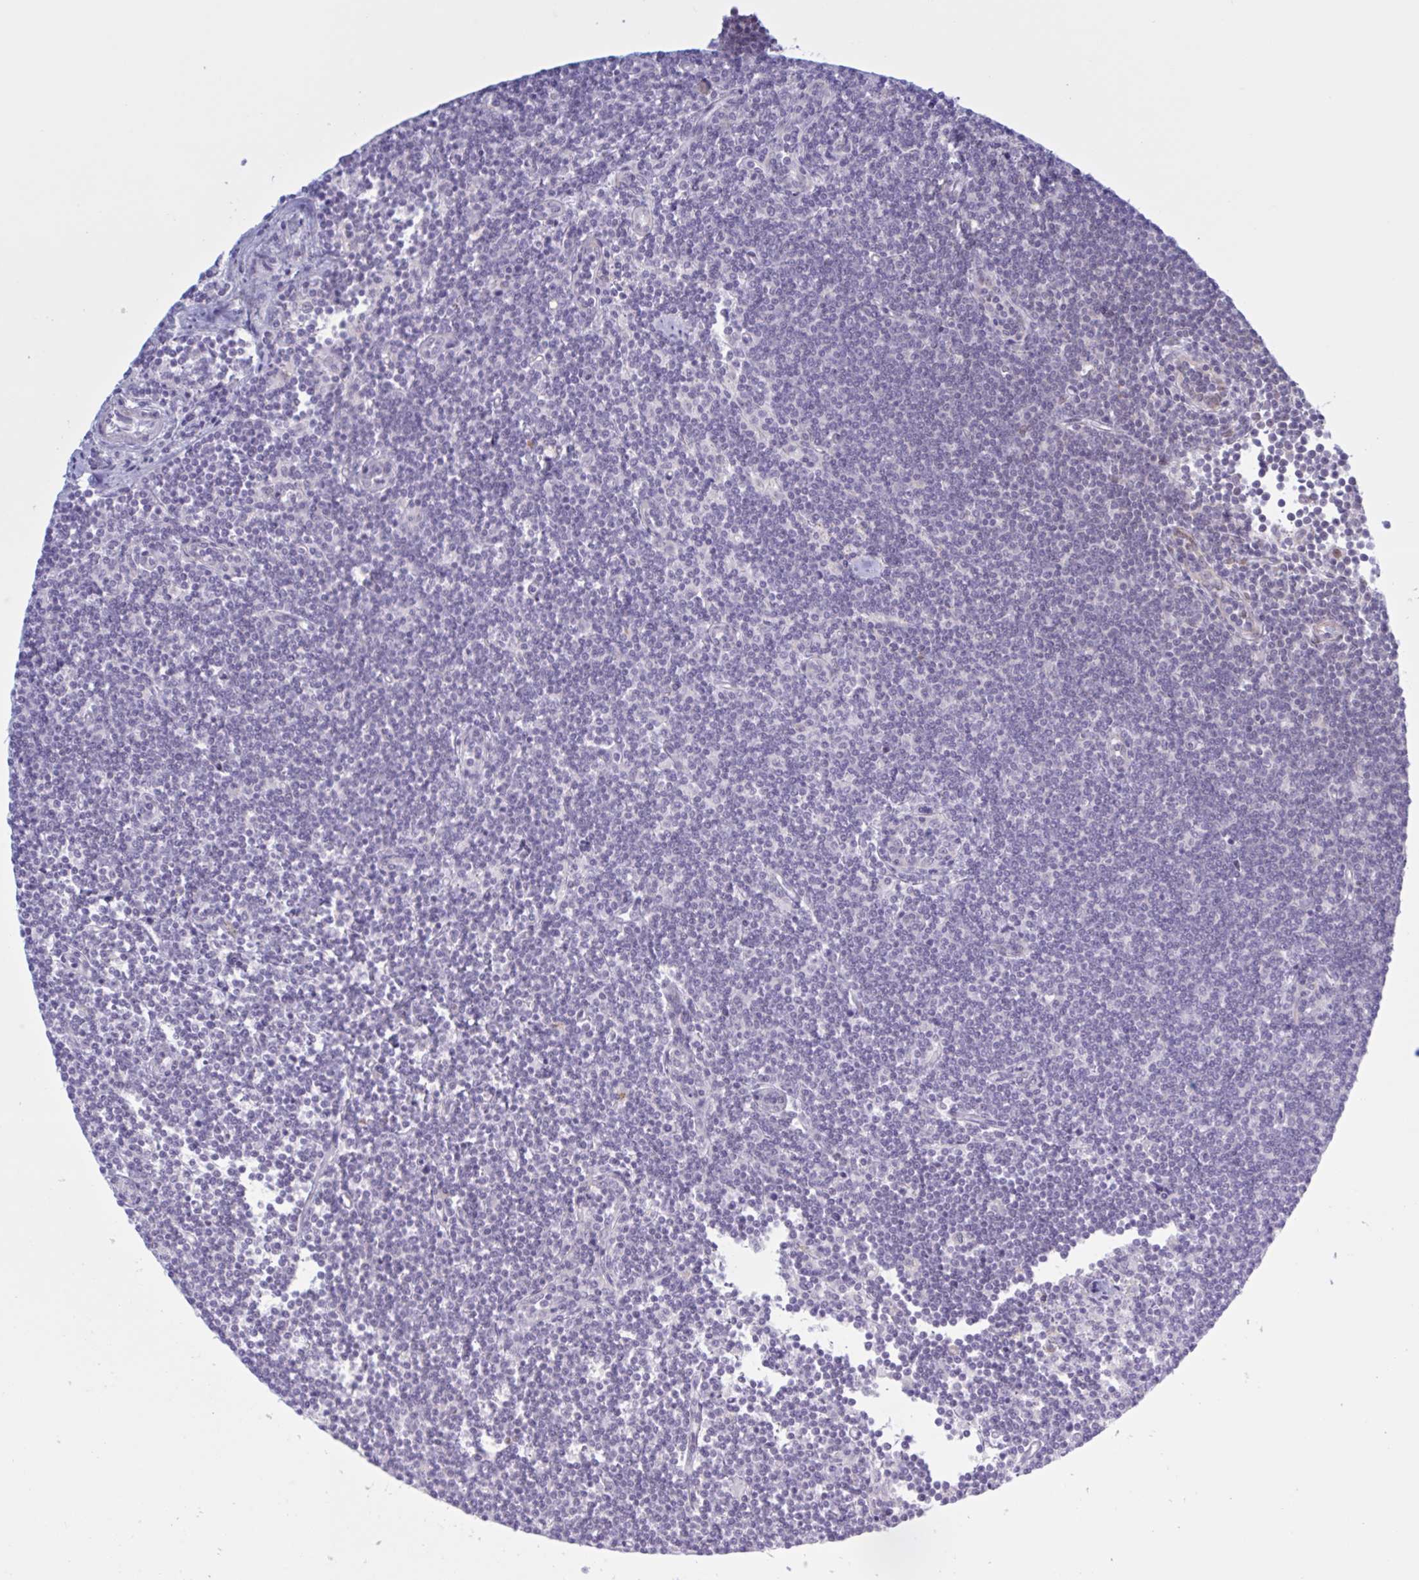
{"staining": {"intensity": "negative", "quantity": "none", "location": "none"}, "tissue": "lymphoma", "cell_type": "Tumor cells", "image_type": "cancer", "snomed": [{"axis": "morphology", "description": "Malignant lymphoma, non-Hodgkin's type, Low grade"}, {"axis": "topography", "description": "Lymph node"}], "caption": "IHC of human low-grade malignant lymphoma, non-Hodgkin's type shows no positivity in tumor cells.", "gene": "PRMT6", "patient": {"sex": "female", "age": 73}}